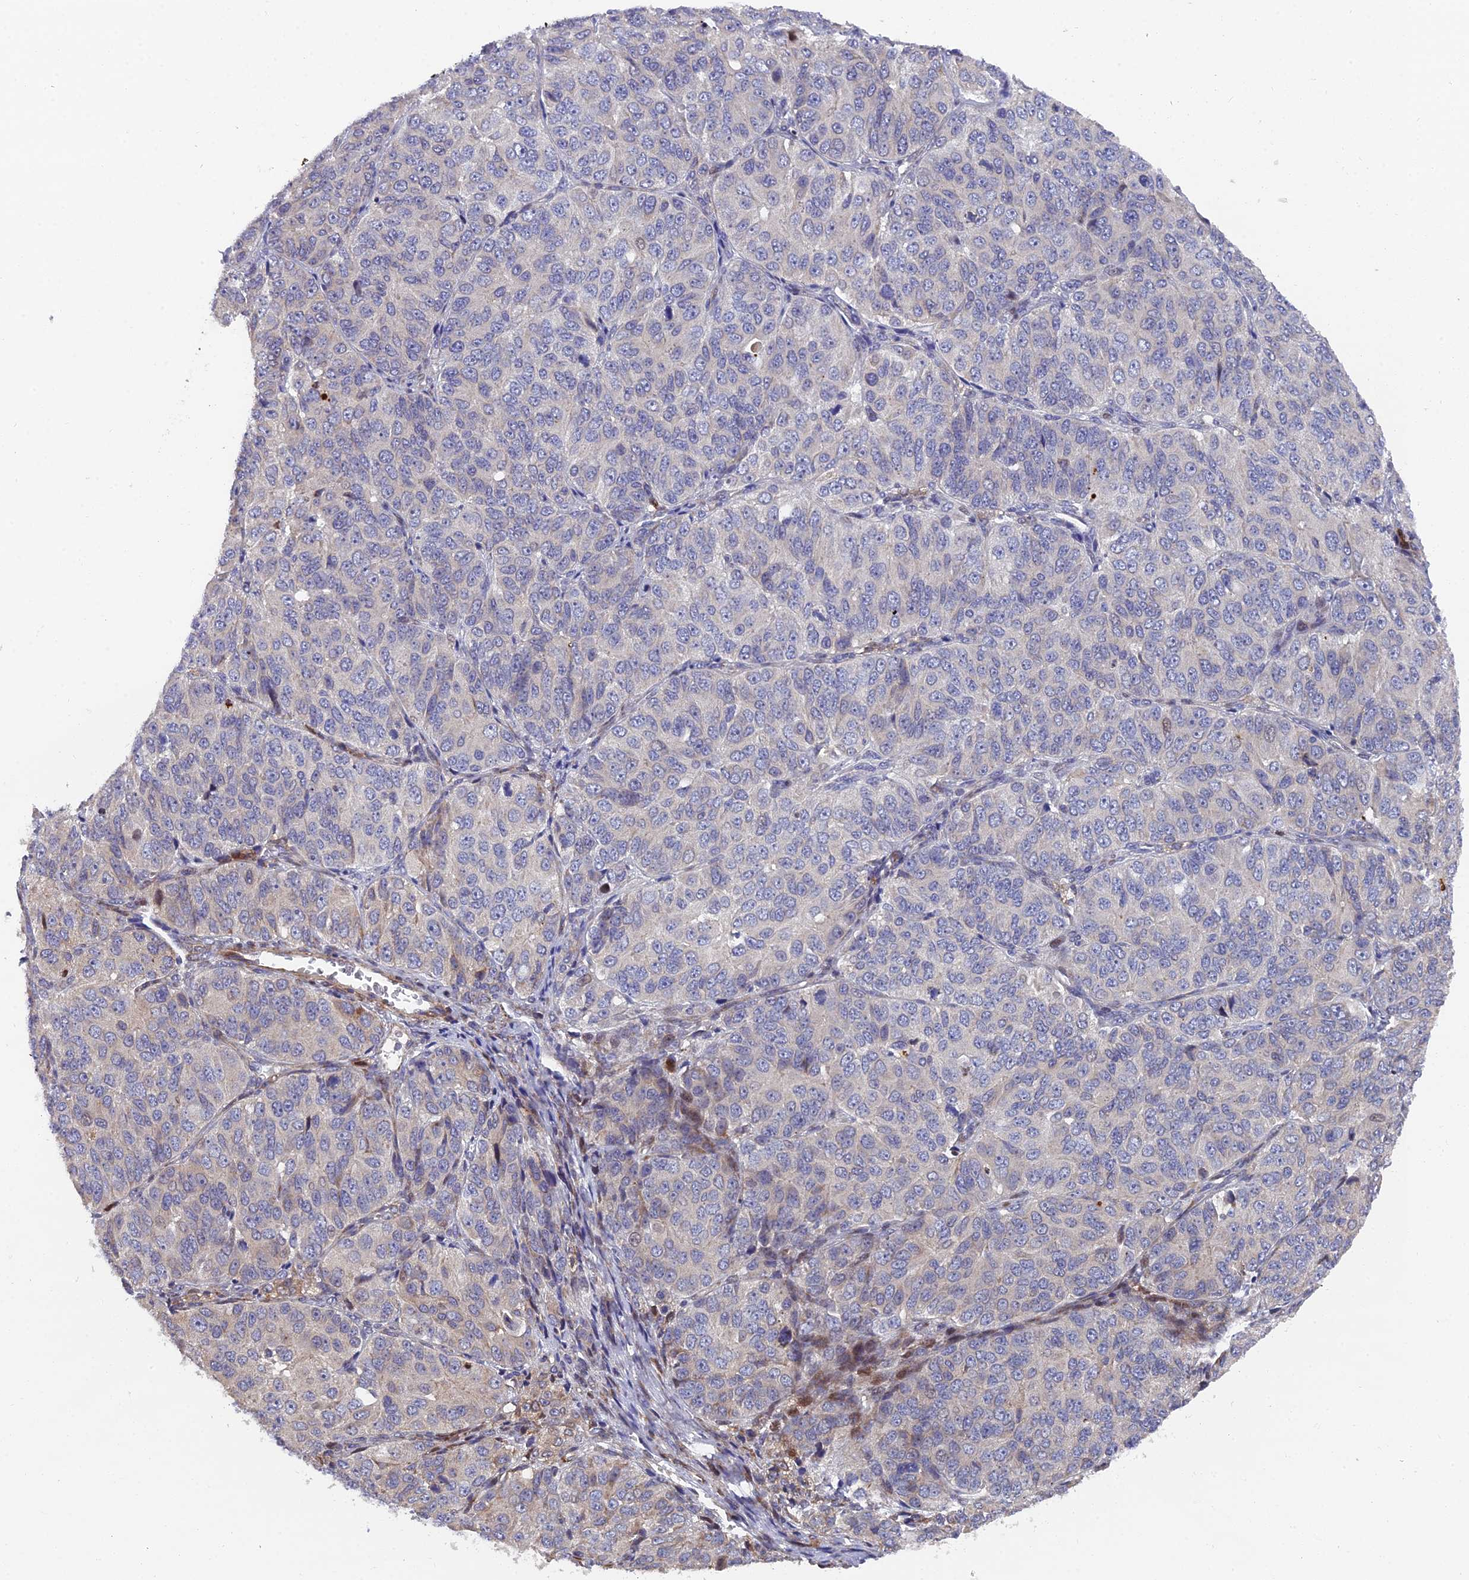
{"staining": {"intensity": "negative", "quantity": "none", "location": "none"}, "tissue": "ovarian cancer", "cell_type": "Tumor cells", "image_type": "cancer", "snomed": [{"axis": "morphology", "description": "Carcinoma, endometroid"}, {"axis": "topography", "description": "Ovary"}], "caption": "A micrograph of human ovarian endometroid carcinoma is negative for staining in tumor cells.", "gene": "RAB28", "patient": {"sex": "female", "age": 51}}